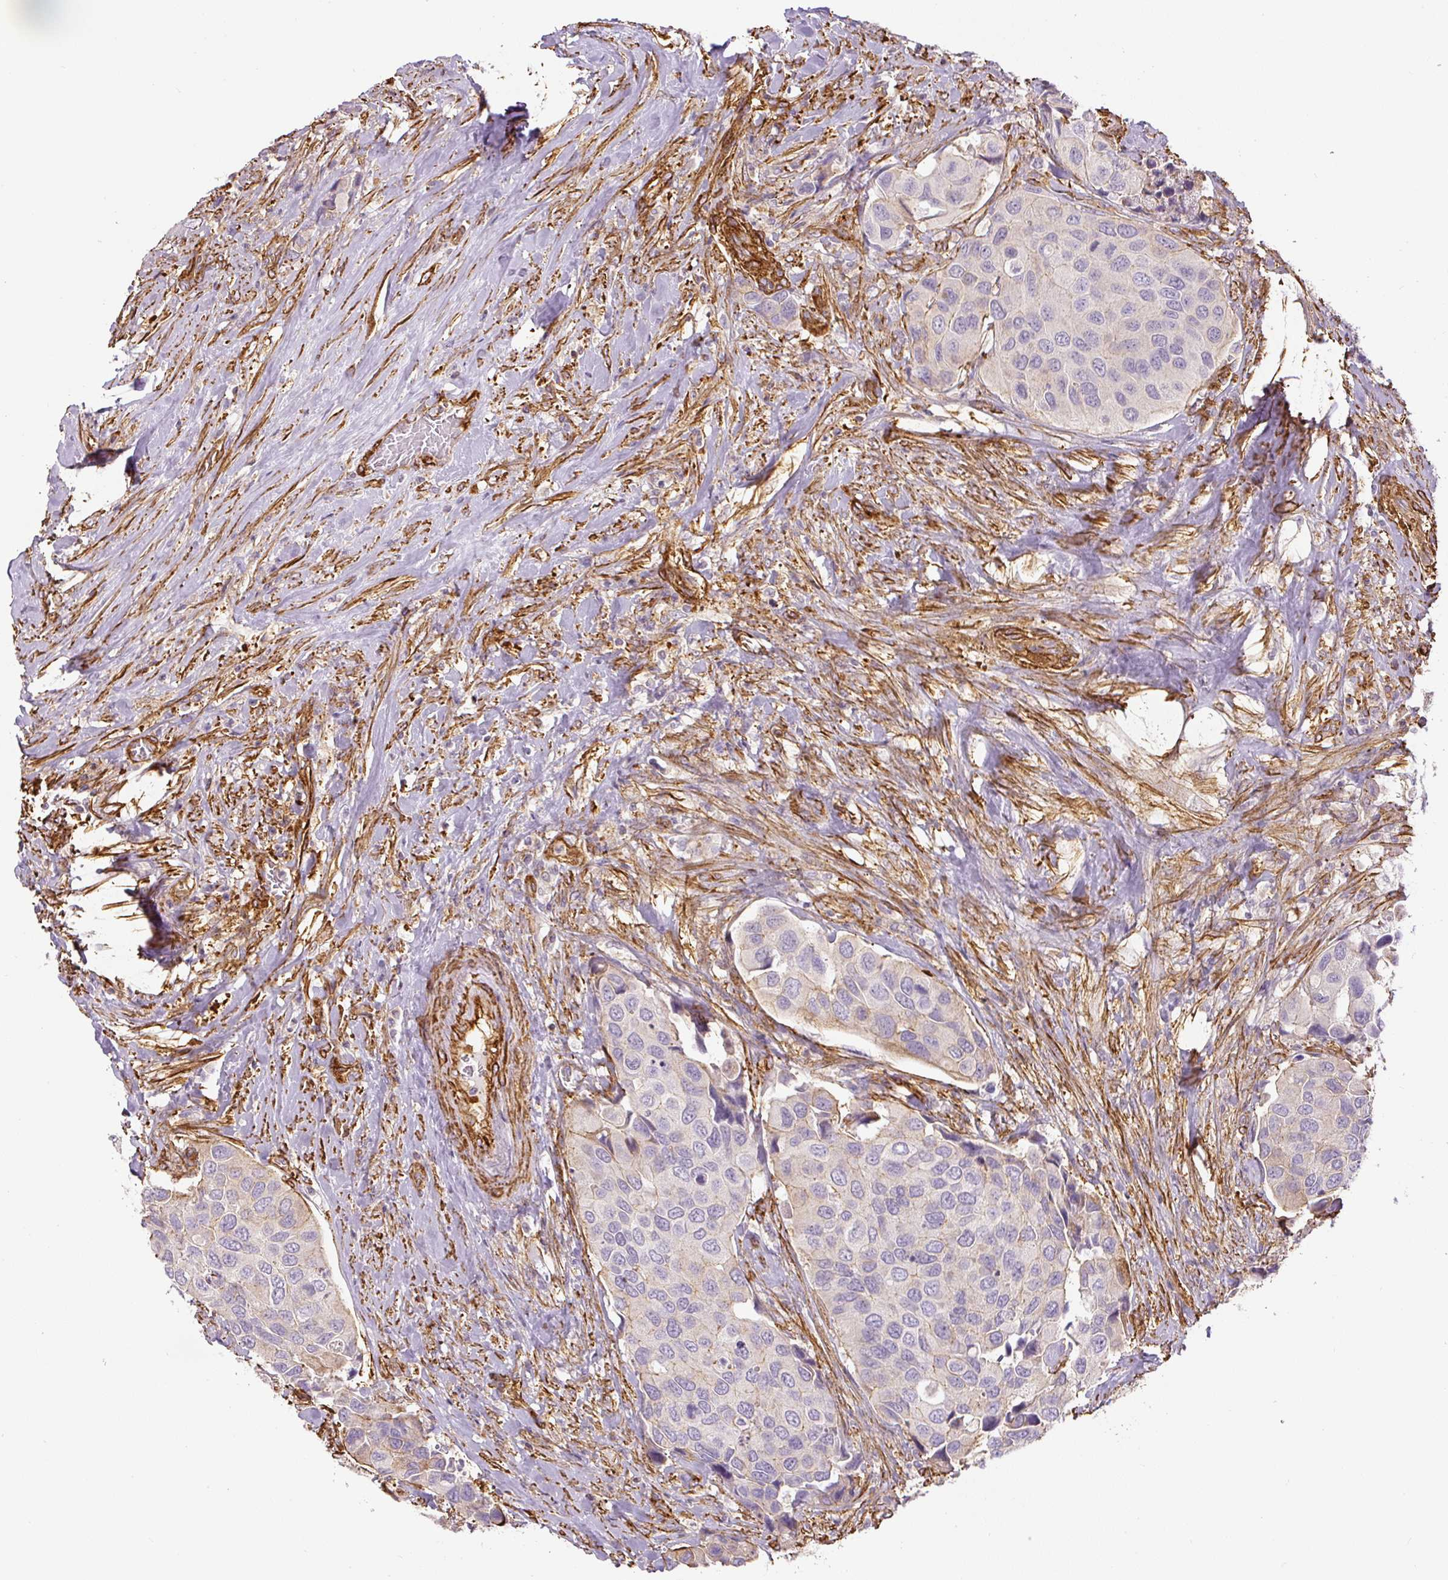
{"staining": {"intensity": "negative", "quantity": "none", "location": "none"}, "tissue": "urothelial cancer", "cell_type": "Tumor cells", "image_type": "cancer", "snomed": [{"axis": "morphology", "description": "Urothelial carcinoma, High grade"}, {"axis": "topography", "description": "Urinary bladder"}], "caption": "High magnification brightfield microscopy of urothelial cancer stained with DAB (brown) and counterstained with hematoxylin (blue): tumor cells show no significant positivity. The staining was performed using DAB (3,3'-diaminobenzidine) to visualize the protein expression in brown, while the nuclei were stained in blue with hematoxylin (Magnification: 20x).", "gene": "MYL12A", "patient": {"sex": "male", "age": 74}}